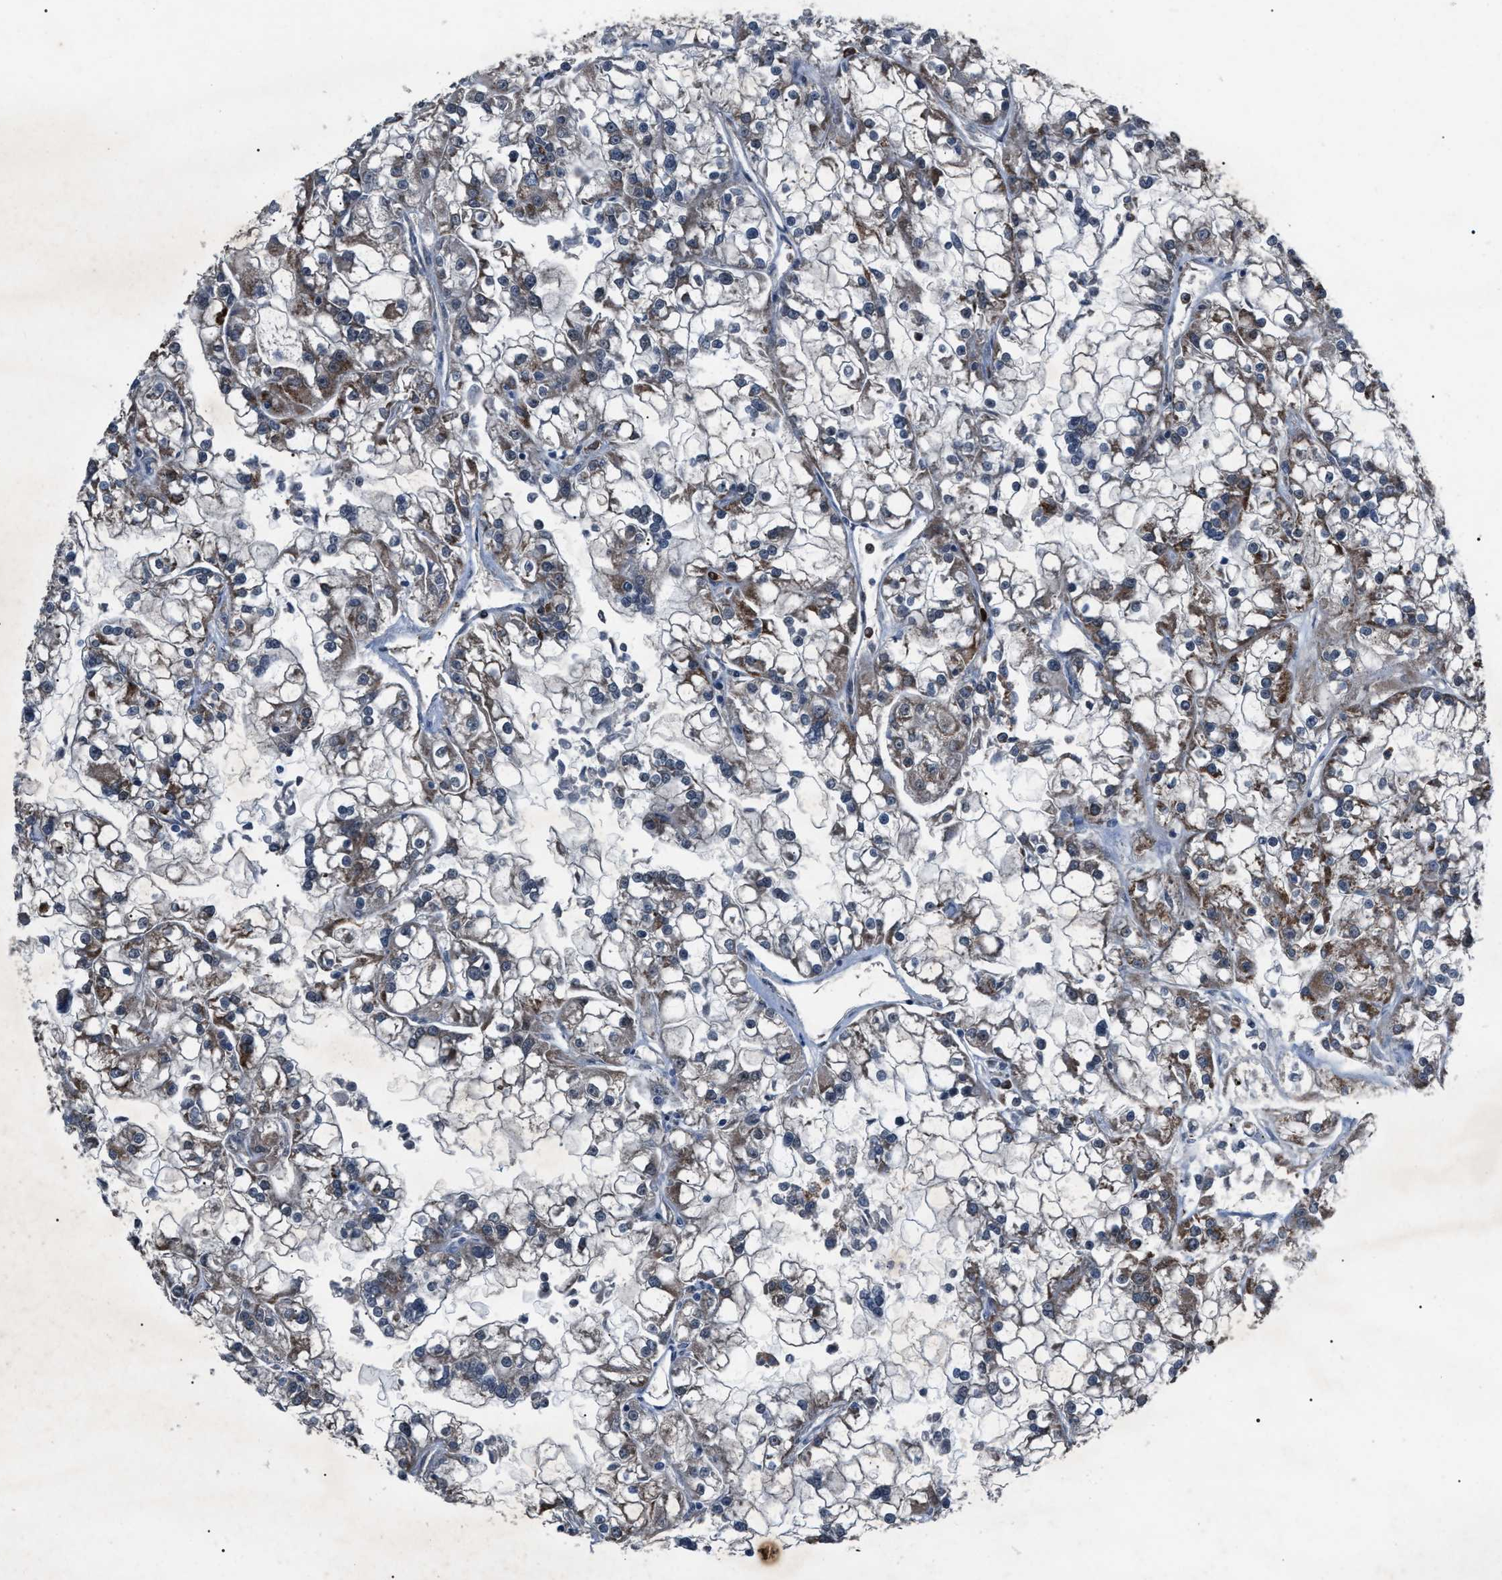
{"staining": {"intensity": "moderate", "quantity": "25%-75%", "location": "cytoplasmic/membranous"}, "tissue": "renal cancer", "cell_type": "Tumor cells", "image_type": "cancer", "snomed": [{"axis": "morphology", "description": "Adenocarcinoma, NOS"}, {"axis": "topography", "description": "Kidney"}], "caption": "Immunohistochemistry photomicrograph of human adenocarcinoma (renal) stained for a protein (brown), which reveals medium levels of moderate cytoplasmic/membranous expression in about 25%-75% of tumor cells.", "gene": "ZFAND2A", "patient": {"sex": "female", "age": 52}}